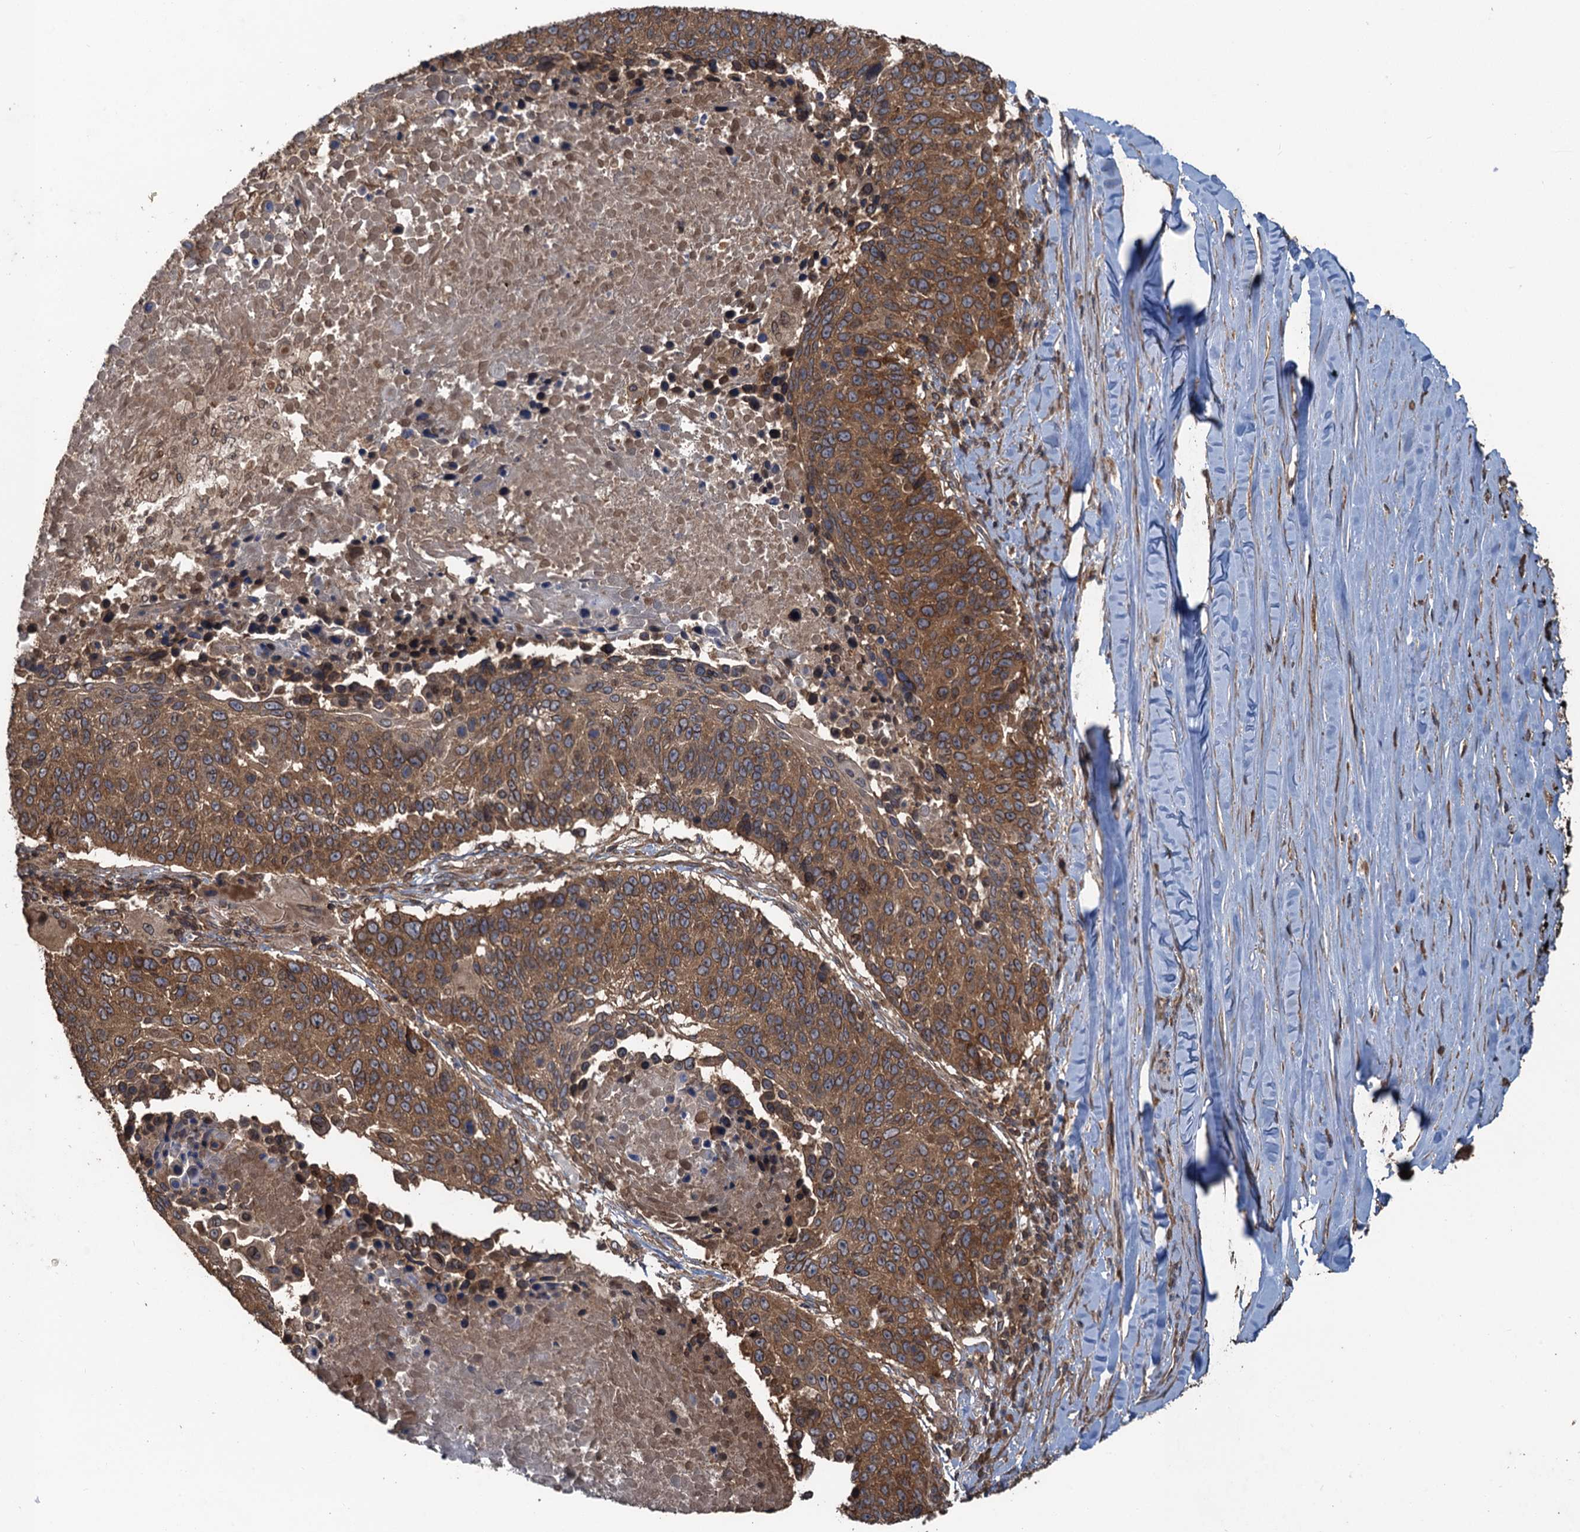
{"staining": {"intensity": "moderate", "quantity": ">75%", "location": "cytoplasmic/membranous,nuclear"}, "tissue": "lung cancer", "cell_type": "Tumor cells", "image_type": "cancer", "snomed": [{"axis": "morphology", "description": "Normal tissue, NOS"}, {"axis": "morphology", "description": "Squamous cell carcinoma, NOS"}, {"axis": "topography", "description": "Lymph node"}, {"axis": "topography", "description": "Lung"}], "caption": "Protein analysis of lung cancer (squamous cell carcinoma) tissue shows moderate cytoplasmic/membranous and nuclear positivity in approximately >75% of tumor cells. The protein is shown in brown color, while the nuclei are stained blue.", "gene": "GLE1", "patient": {"sex": "male", "age": 66}}